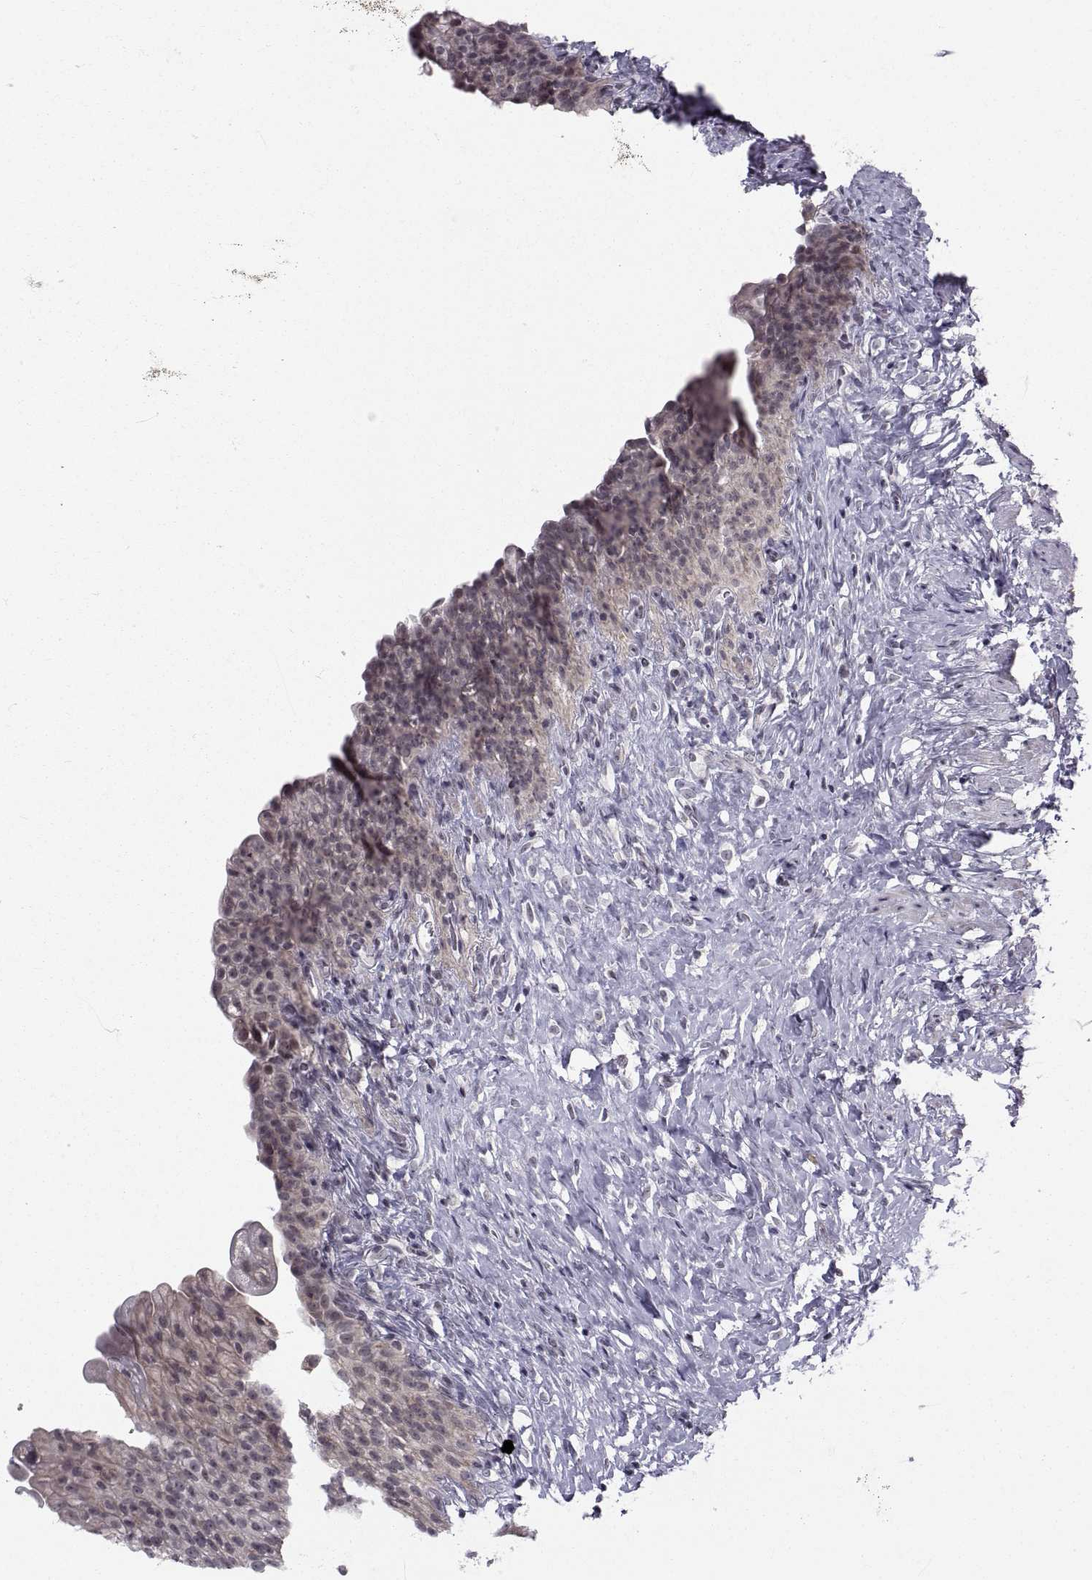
{"staining": {"intensity": "negative", "quantity": "none", "location": "none"}, "tissue": "urinary bladder", "cell_type": "Urothelial cells", "image_type": "normal", "snomed": [{"axis": "morphology", "description": "Normal tissue, NOS"}, {"axis": "topography", "description": "Urinary bladder"}], "caption": "Immunohistochemistry (IHC) of normal human urinary bladder exhibits no positivity in urothelial cells. The staining is performed using DAB brown chromogen with nuclei counter-stained in using hematoxylin.", "gene": "MARCHF4", "patient": {"sex": "male", "age": 76}}